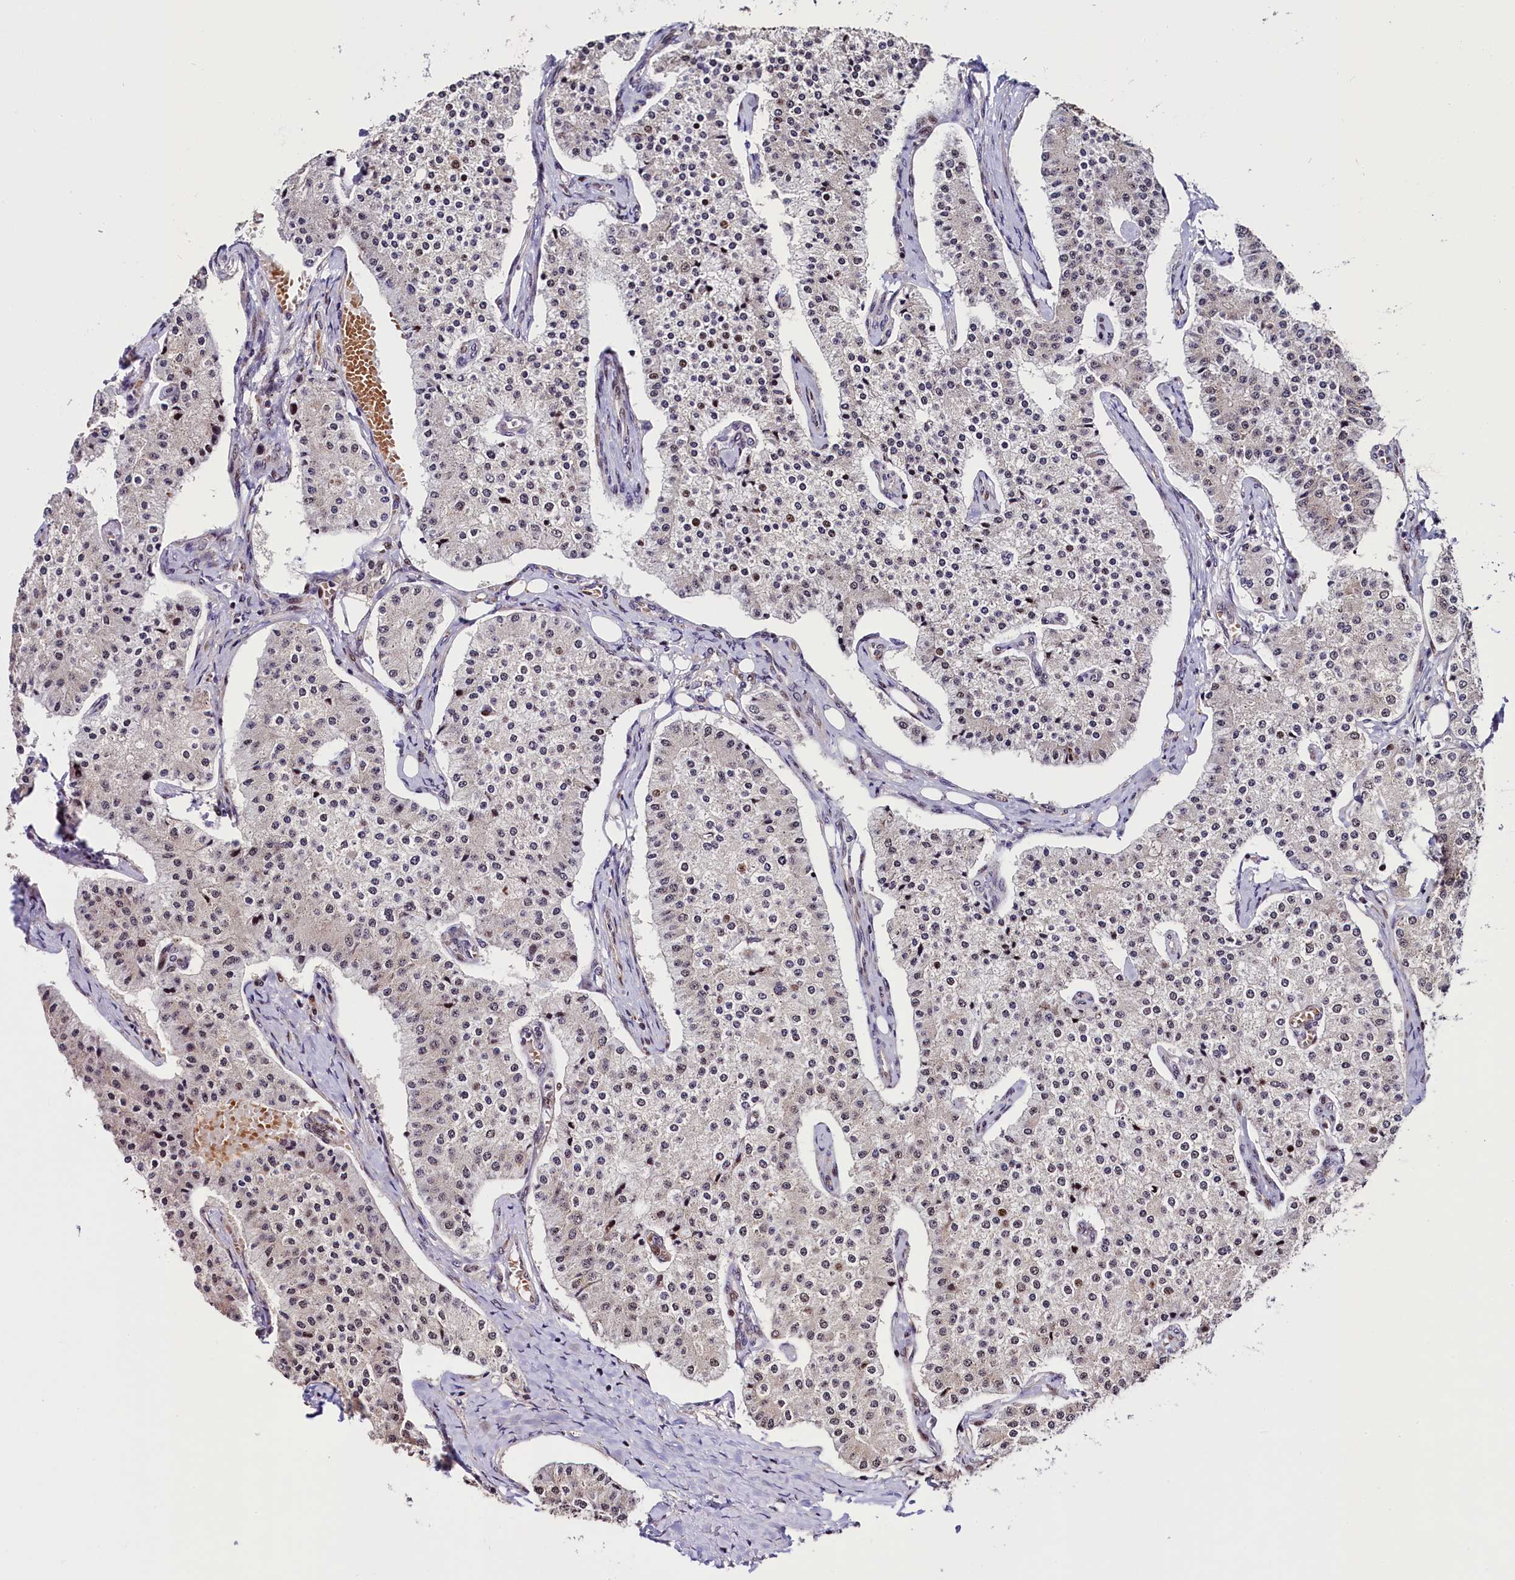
{"staining": {"intensity": "strong", "quantity": "25%-75%", "location": "nuclear"}, "tissue": "carcinoid", "cell_type": "Tumor cells", "image_type": "cancer", "snomed": [{"axis": "morphology", "description": "Carcinoid, malignant, NOS"}, {"axis": "topography", "description": "Colon"}], "caption": "Carcinoid stained for a protein (brown) reveals strong nuclear positive positivity in about 25%-75% of tumor cells.", "gene": "TRMT112", "patient": {"sex": "female", "age": 52}}